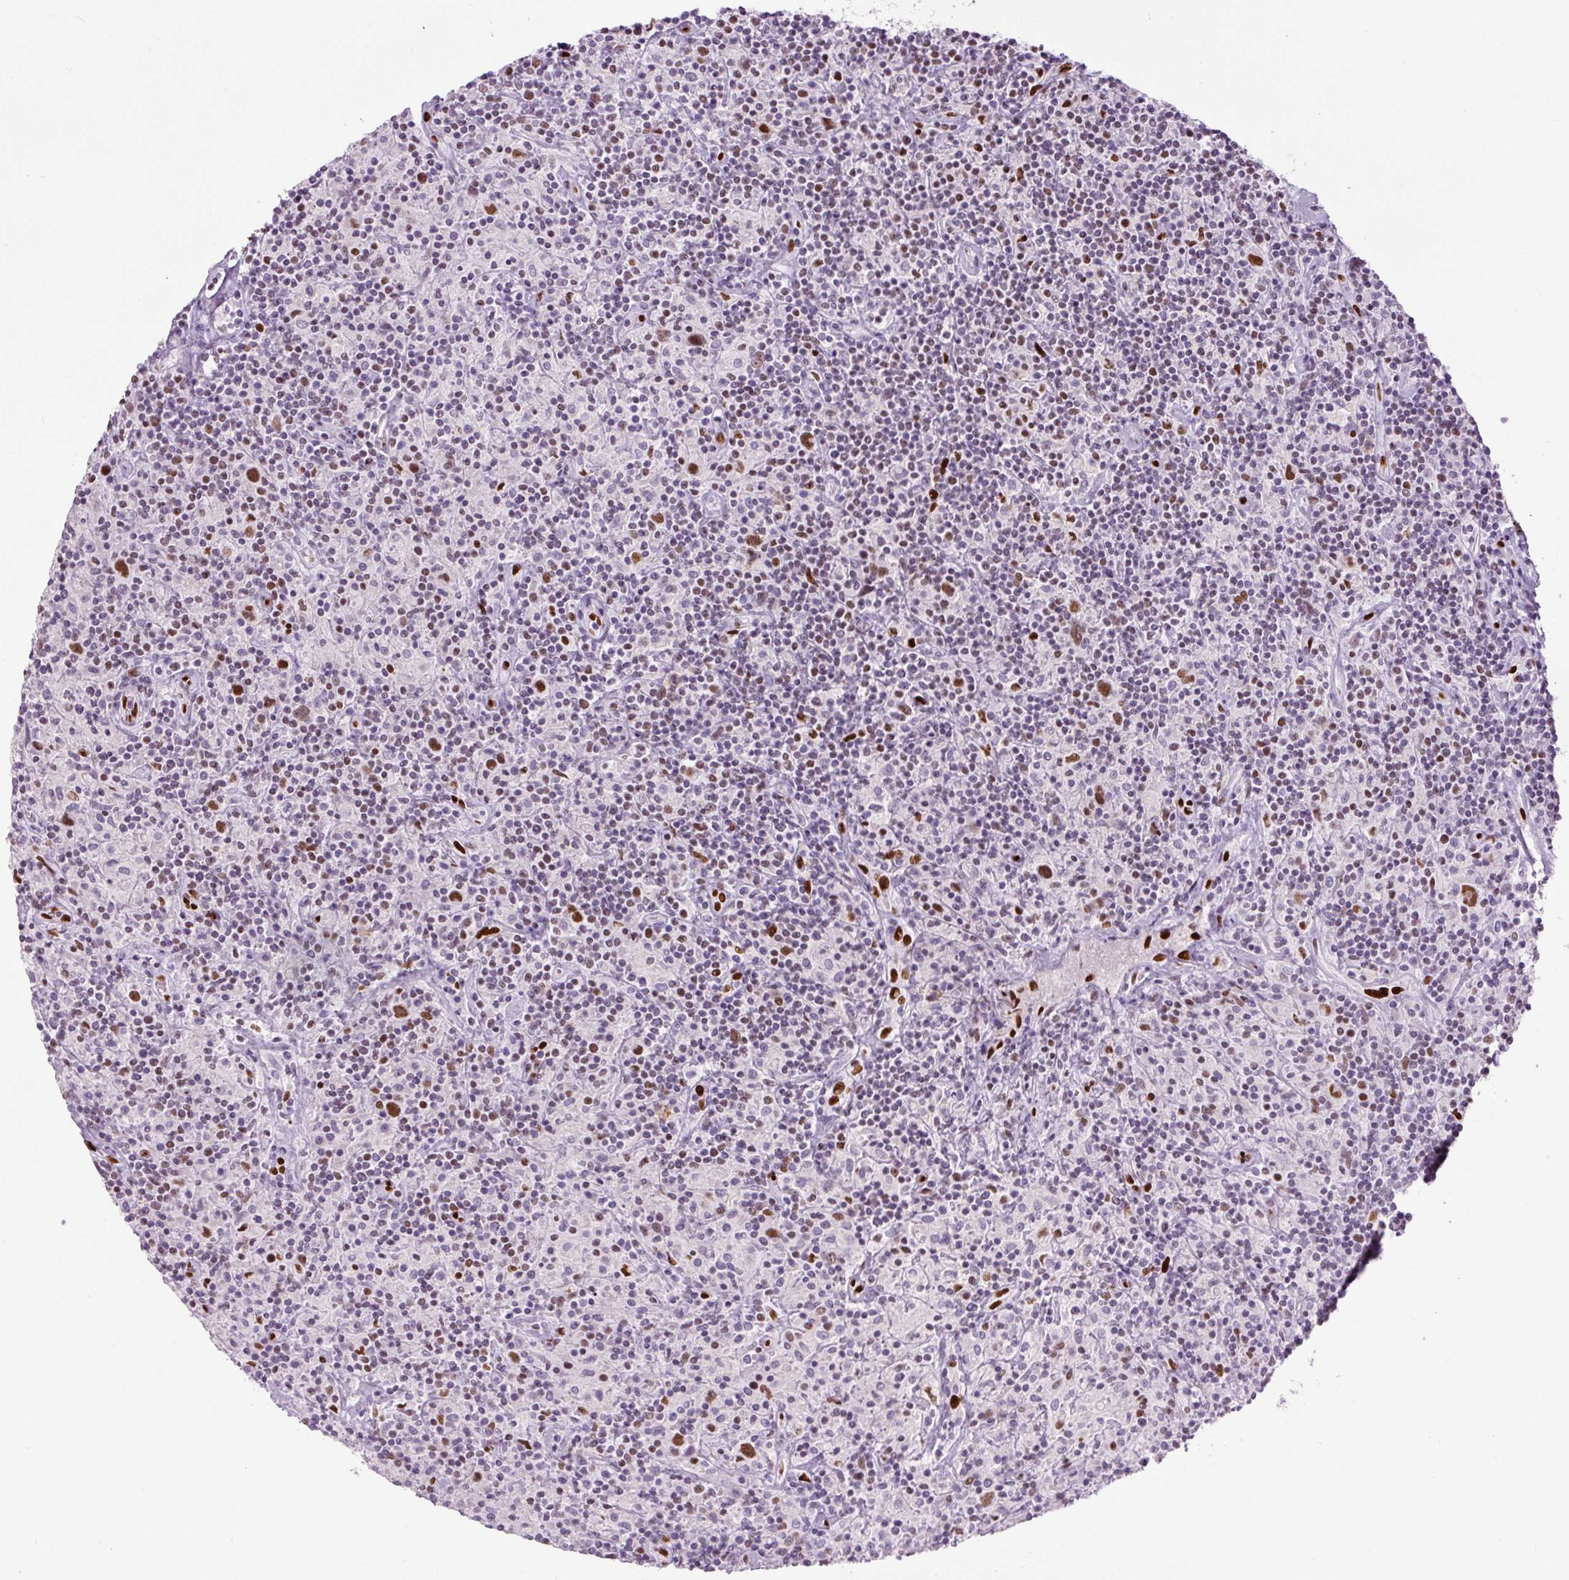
{"staining": {"intensity": "strong", "quantity": "25%-75%", "location": "nuclear"}, "tissue": "lymphoma", "cell_type": "Tumor cells", "image_type": "cancer", "snomed": [{"axis": "morphology", "description": "Hodgkin's disease, NOS"}, {"axis": "topography", "description": "Lymph node"}], "caption": "Protein staining displays strong nuclear expression in about 25%-75% of tumor cells in Hodgkin's disease. (Brightfield microscopy of DAB IHC at high magnification).", "gene": "ZEB1", "patient": {"sex": "male", "age": 70}}